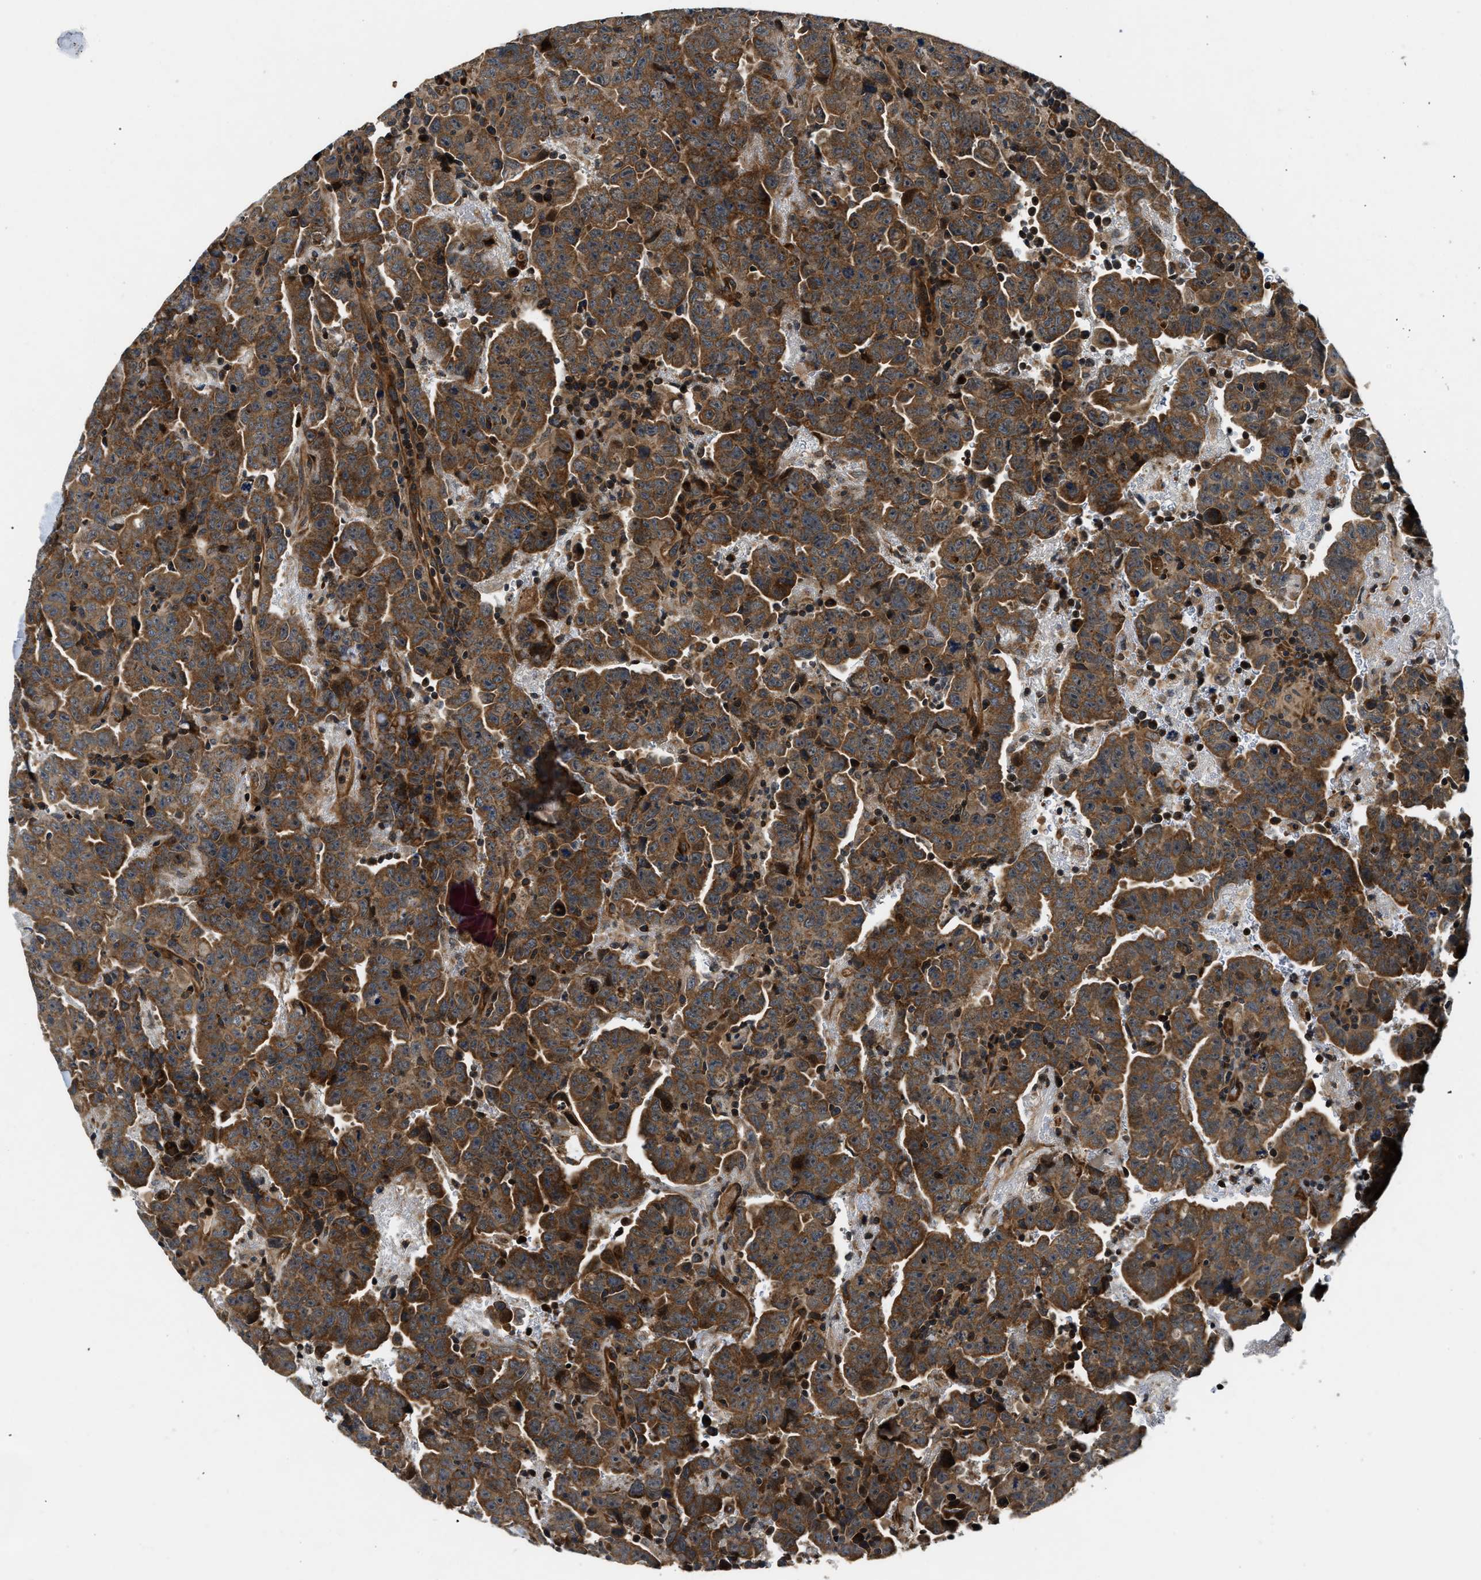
{"staining": {"intensity": "strong", "quantity": ">75%", "location": "cytoplasmic/membranous"}, "tissue": "testis cancer", "cell_type": "Tumor cells", "image_type": "cancer", "snomed": [{"axis": "morphology", "description": "Carcinoma, Embryonal, NOS"}, {"axis": "topography", "description": "Testis"}], "caption": "Embryonal carcinoma (testis) tissue displays strong cytoplasmic/membranous staining in approximately >75% of tumor cells", "gene": "PNPLA8", "patient": {"sex": "male", "age": 28}}